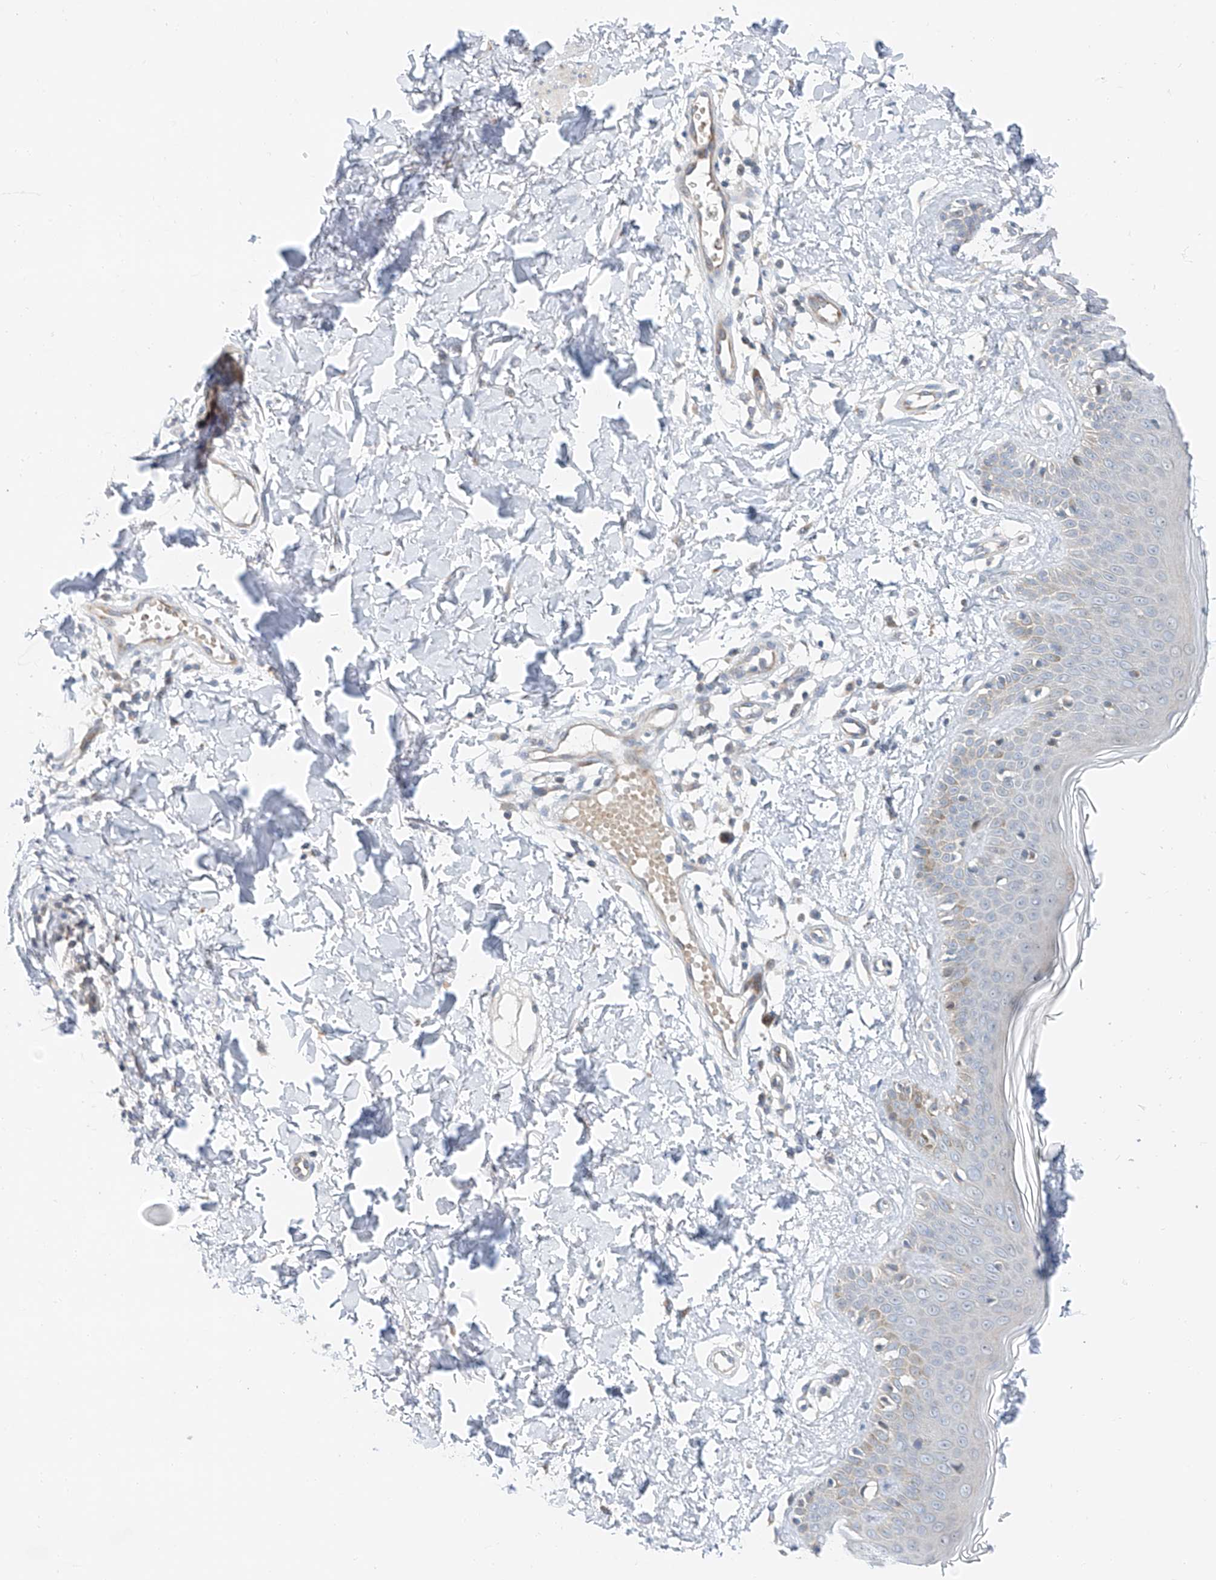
{"staining": {"intensity": "weak", "quantity": ">75%", "location": "cytoplasmic/membranous"}, "tissue": "skin", "cell_type": "Fibroblasts", "image_type": "normal", "snomed": [{"axis": "morphology", "description": "Normal tissue, NOS"}, {"axis": "topography", "description": "Skin"}], "caption": "The photomicrograph shows staining of unremarkable skin, revealing weak cytoplasmic/membranous protein expression (brown color) within fibroblasts. (IHC, brightfield microscopy, high magnification).", "gene": "CLDND1", "patient": {"sex": "male", "age": 37}}